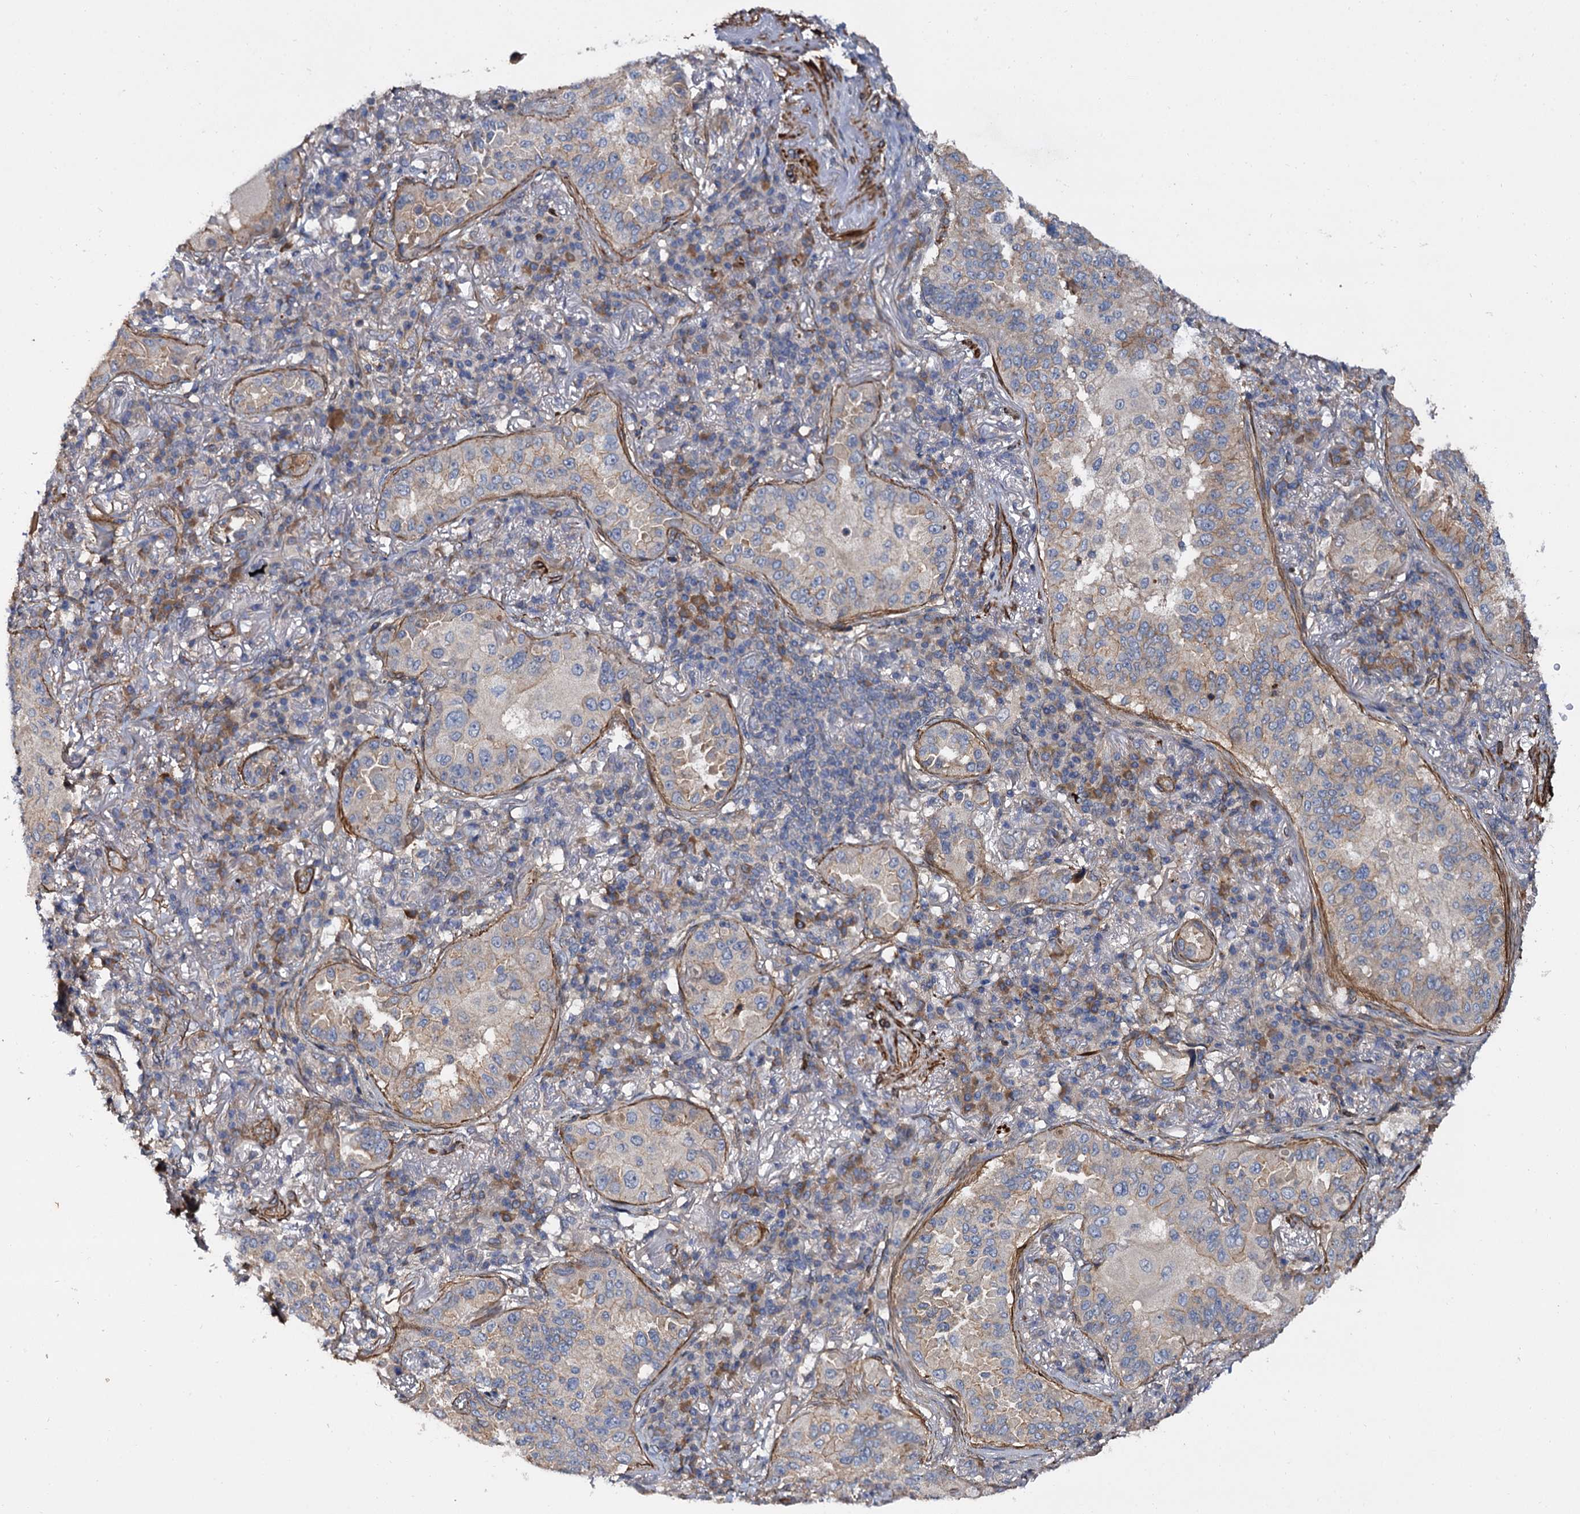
{"staining": {"intensity": "weak", "quantity": "25%-75%", "location": "cytoplasmic/membranous"}, "tissue": "lung cancer", "cell_type": "Tumor cells", "image_type": "cancer", "snomed": [{"axis": "morphology", "description": "Adenocarcinoma, NOS"}, {"axis": "topography", "description": "Lung"}], "caption": "Tumor cells display low levels of weak cytoplasmic/membranous expression in about 25%-75% of cells in lung adenocarcinoma.", "gene": "ISM2", "patient": {"sex": "female", "age": 69}}